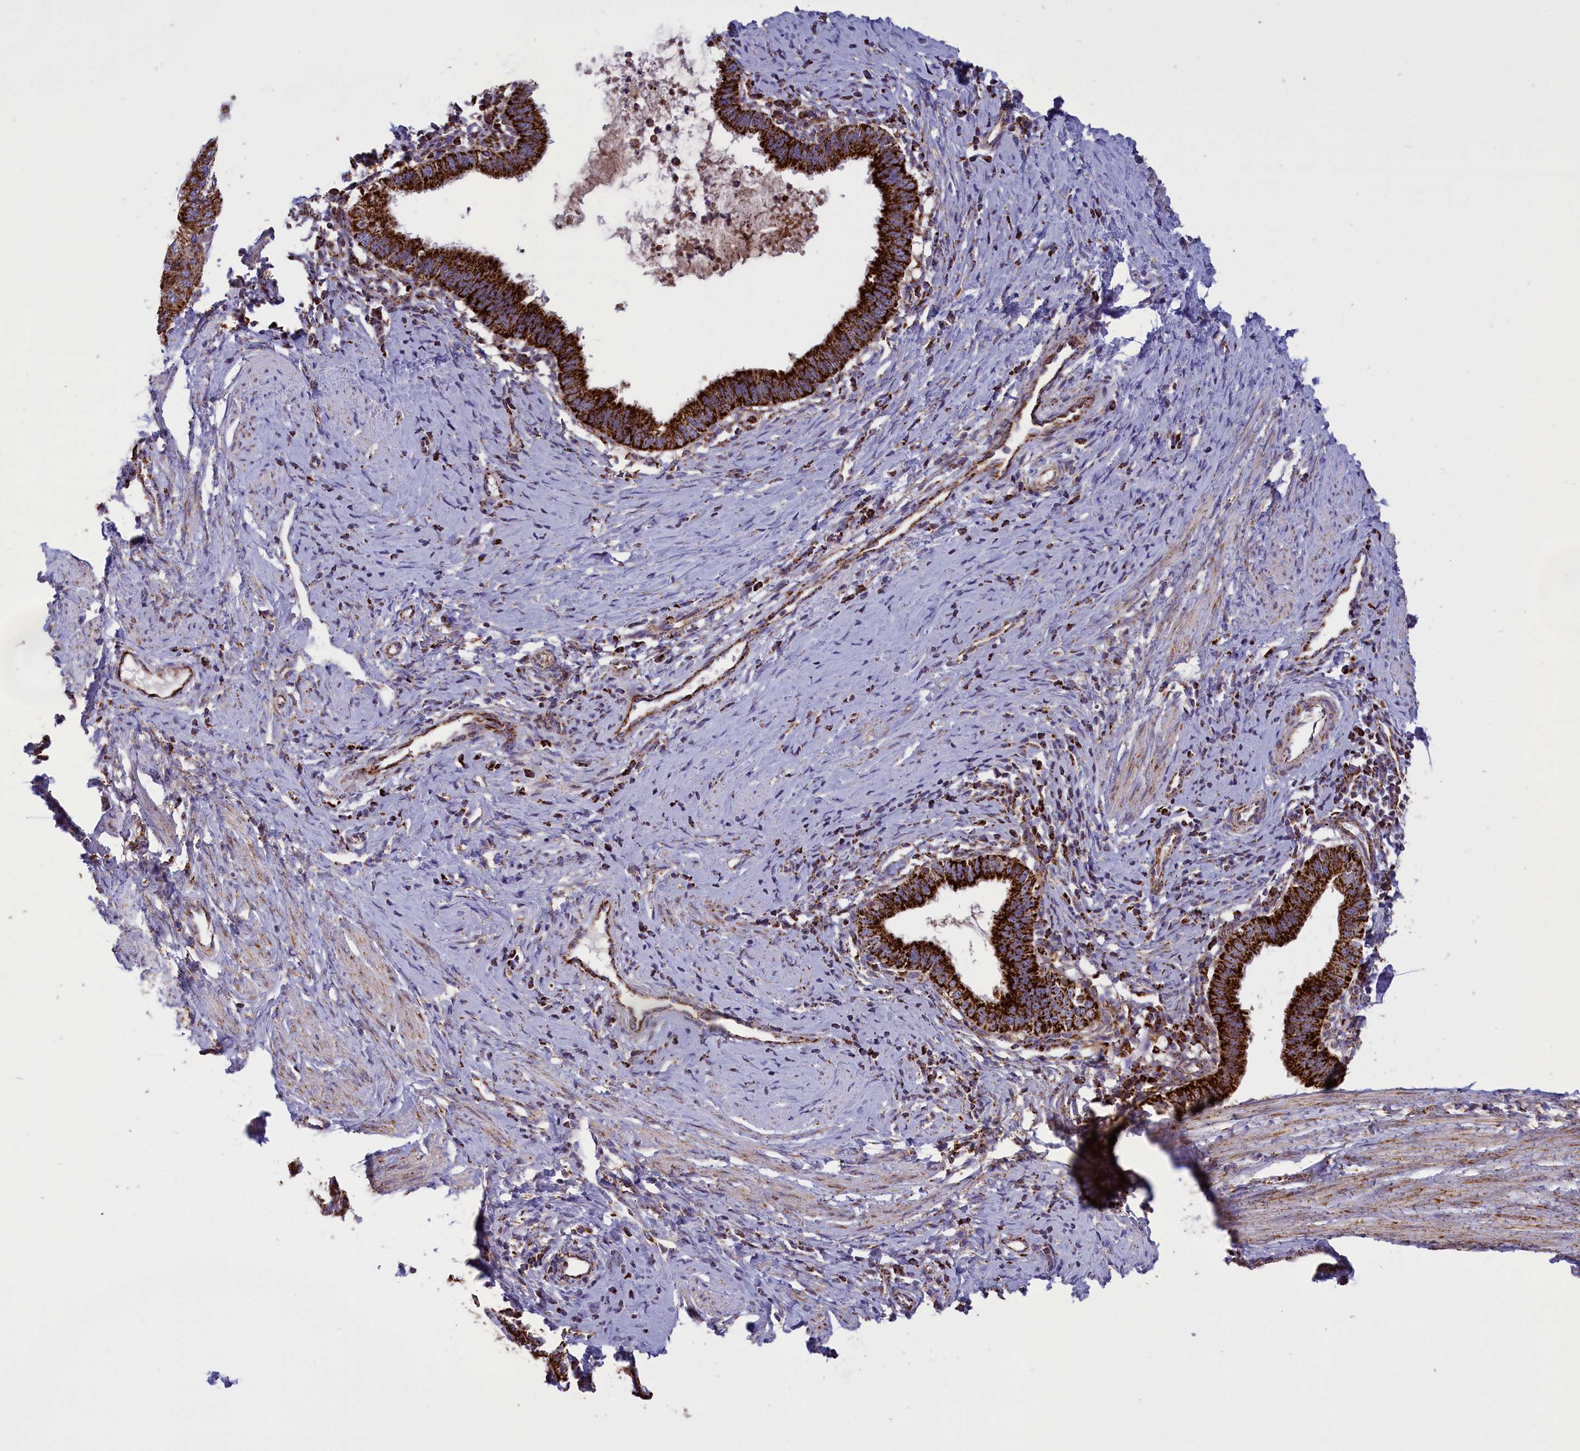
{"staining": {"intensity": "strong", "quantity": ">75%", "location": "cytoplasmic/membranous"}, "tissue": "cervical cancer", "cell_type": "Tumor cells", "image_type": "cancer", "snomed": [{"axis": "morphology", "description": "Adenocarcinoma, NOS"}, {"axis": "topography", "description": "Cervix"}], "caption": "Cervical cancer (adenocarcinoma) stained with a brown dye reveals strong cytoplasmic/membranous positive positivity in approximately >75% of tumor cells.", "gene": "ISOC2", "patient": {"sex": "female", "age": 36}}